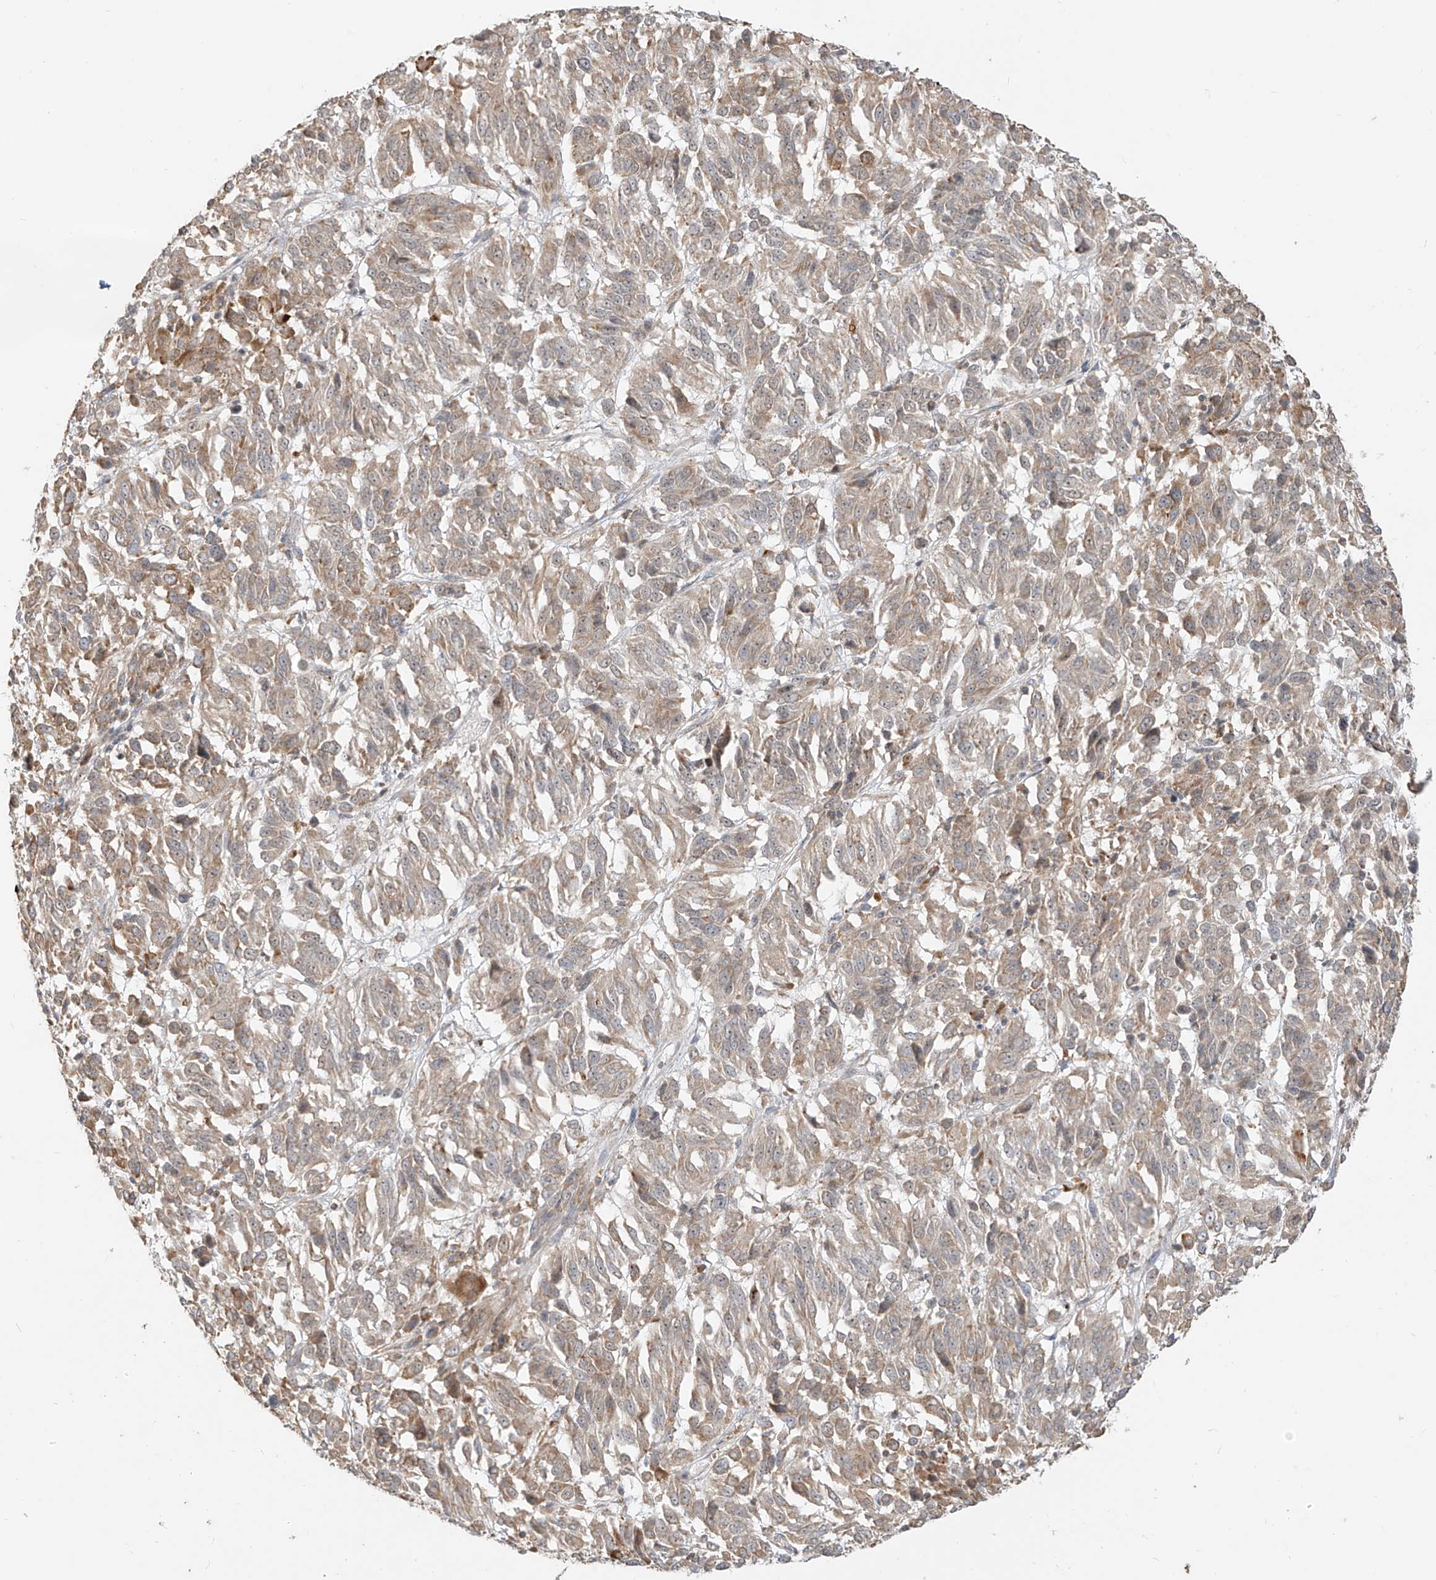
{"staining": {"intensity": "weak", "quantity": "25%-75%", "location": "cytoplasmic/membranous"}, "tissue": "melanoma", "cell_type": "Tumor cells", "image_type": "cancer", "snomed": [{"axis": "morphology", "description": "Malignant melanoma, Metastatic site"}, {"axis": "topography", "description": "Lung"}], "caption": "Protein expression by immunohistochemistry (IHC) reveals weak cytoplasmic/membranous staining in about 25%-75% of tumor cells in malignant melanoma (metastatic site).", "gene": "ZMYM2", "patient": {"sex": "male", "age": 64}}